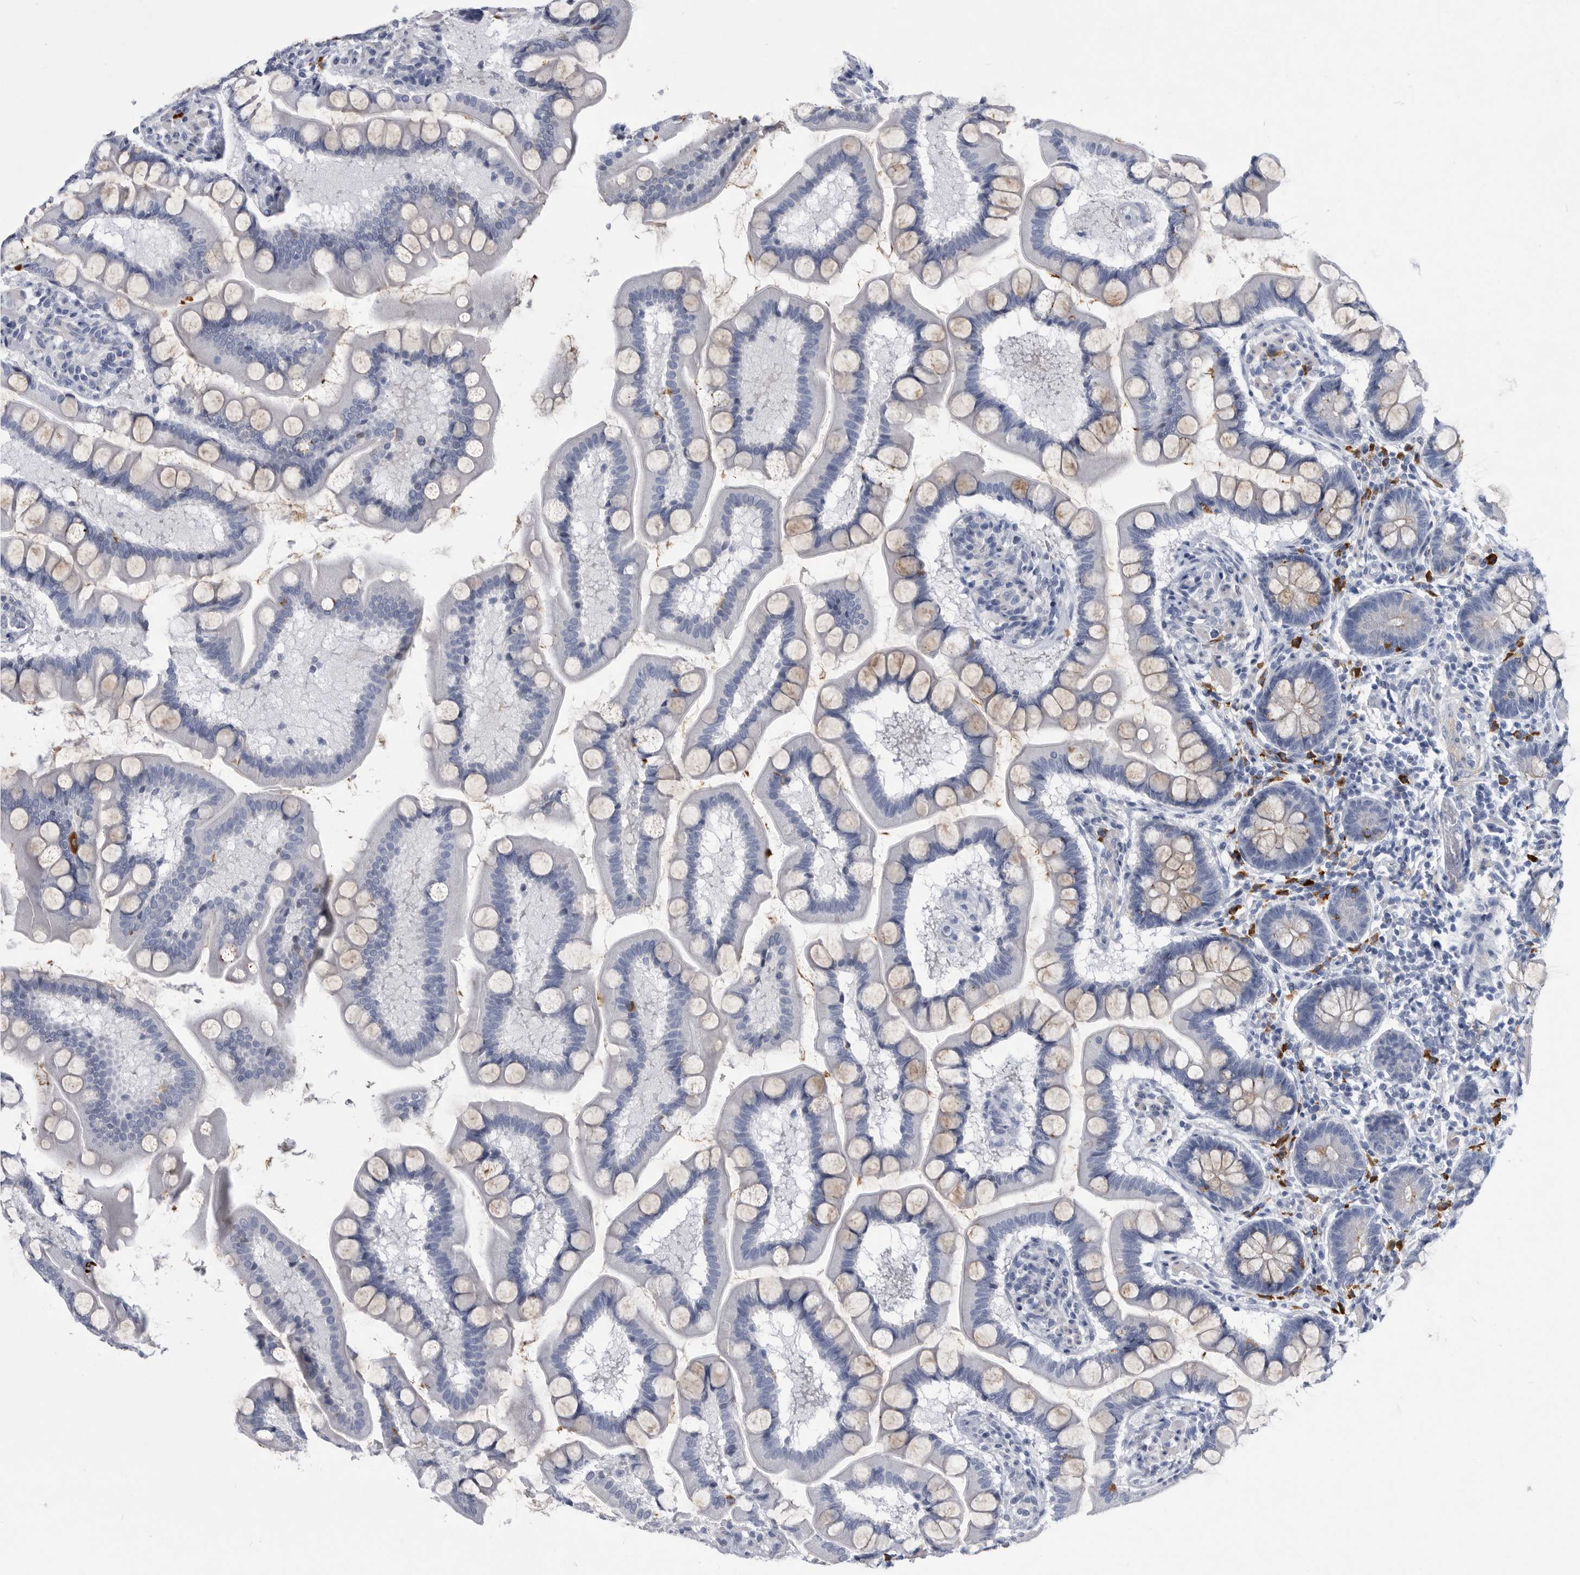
{"staining": {"intensity": "moderate", "quantity": "<25%", "location": "cytoplasmic/membranous"}, "tissue": "small intestine", "cell_type": "Glandular cells", "image_type": "normal", "snomed": [{"axis": "morphology", "description": "Normal tissue, NOS"}, {"axis": "topography", "description": "Small intestine"}], "caption": "Glandular cells demonstrate moderate cytoplasmic/membranous expression in about <25% of cells in unremarkable small intestine. (Brightfield microscopy of DAB IHC at high magnification).", "gene": "BTBD6", "patient": {"sex": "male", "age": 41}}